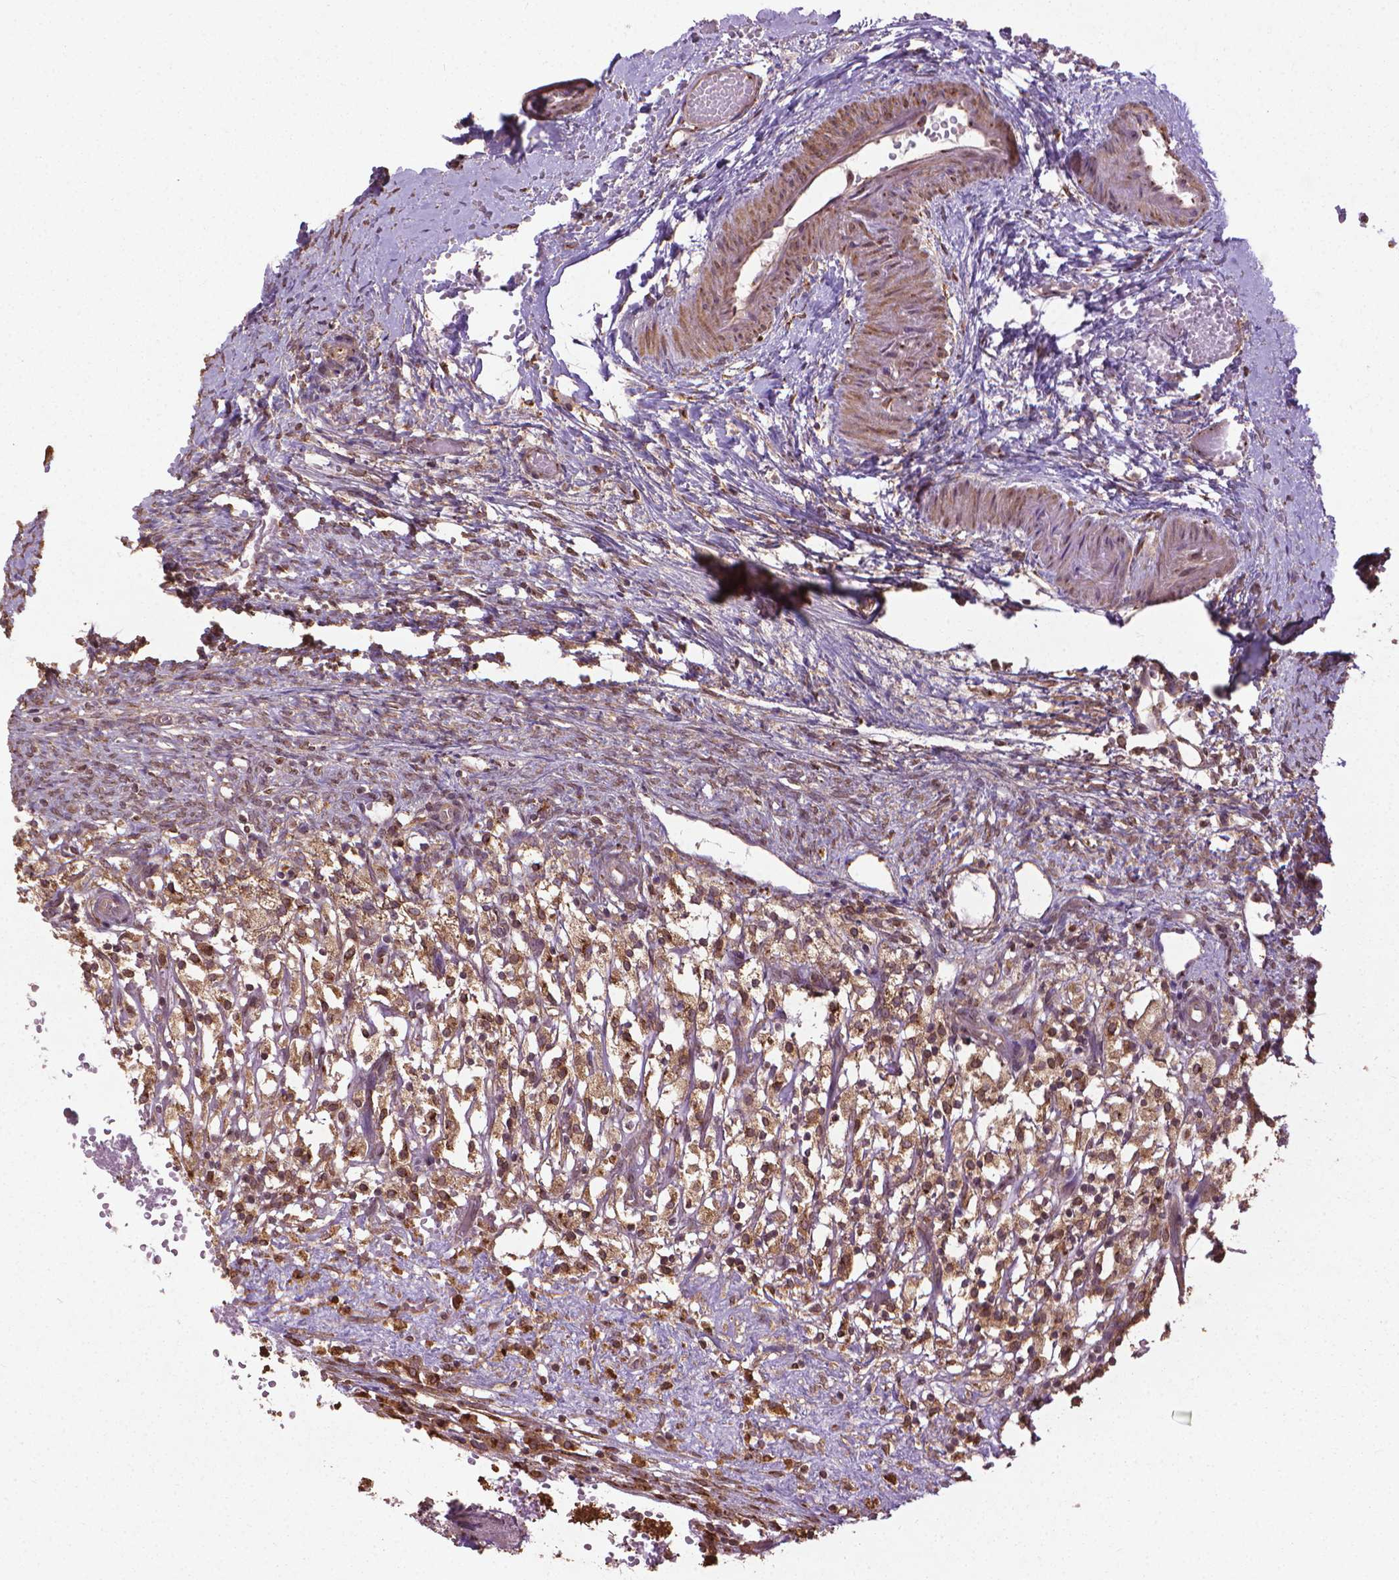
{"staining": {"intensity": "moderate", "quantity": ">75%", "location": "cytoplasmic/membranous"}, "tissue": "ovary", "cell_type": "Follicle cells", "image_type": "normal", "snomed": [{"axis": "morphology", "description": "Normal tissue, NOS"}, {"axis": "topography", "description": "Ovary"}], "caption": "Follicle cells show medium levels of moderate cytoplasmic/membranous expression in about >75% of cells in benign human ovary. The protein is stained brown, and the nuclei are stained in blue (DAB (3,3'-diaminobenzidine) IHC with brightfield microscopy, high magnification).", "gene": "GAS1", "patient": {"sex": "female", "age": 46}}